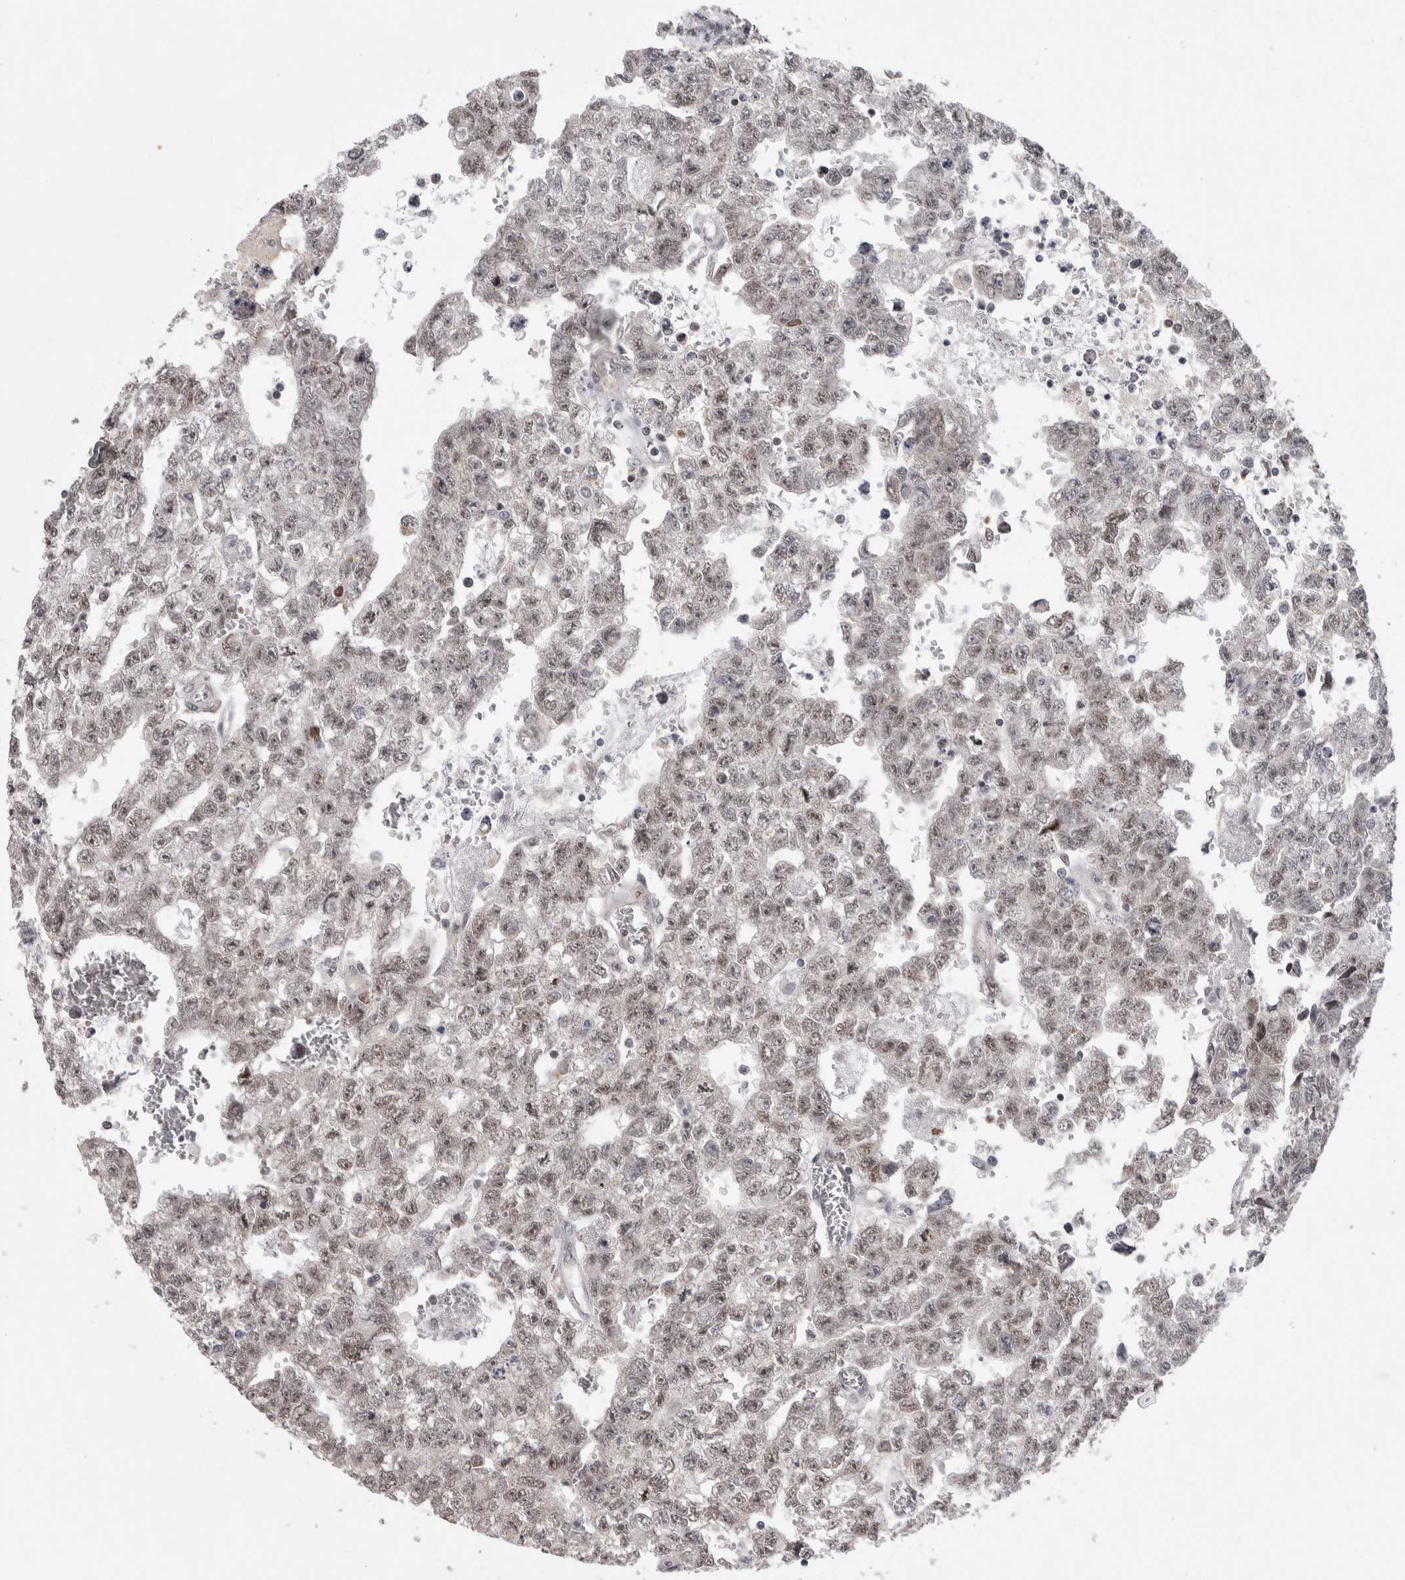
{"staining": {"intensity": "weak", "quantity": ">75%", "location": "nuclear"}, "tissue": "testis cancer", "cell_type": "Tumor cells", "image_type": "cancer", "snomed": [{"axis": "morphology", "description": "Seminoma, NOS"}, {"axis": "morphology", "description": "Carcinoma, Embryonal, NOS"}, {"axis": "topography", "description": "Testis"}], "caption": "This micrograph reveals testis cancer stained with immunohistochemistry (IHC) to label a protein in brown. The nuclear of tumor cells show weak positivity for the protein. Nuclei are counter-stained blue.", "gene": "ZNF592", "patient": {"sex": "male", "age": 38}}